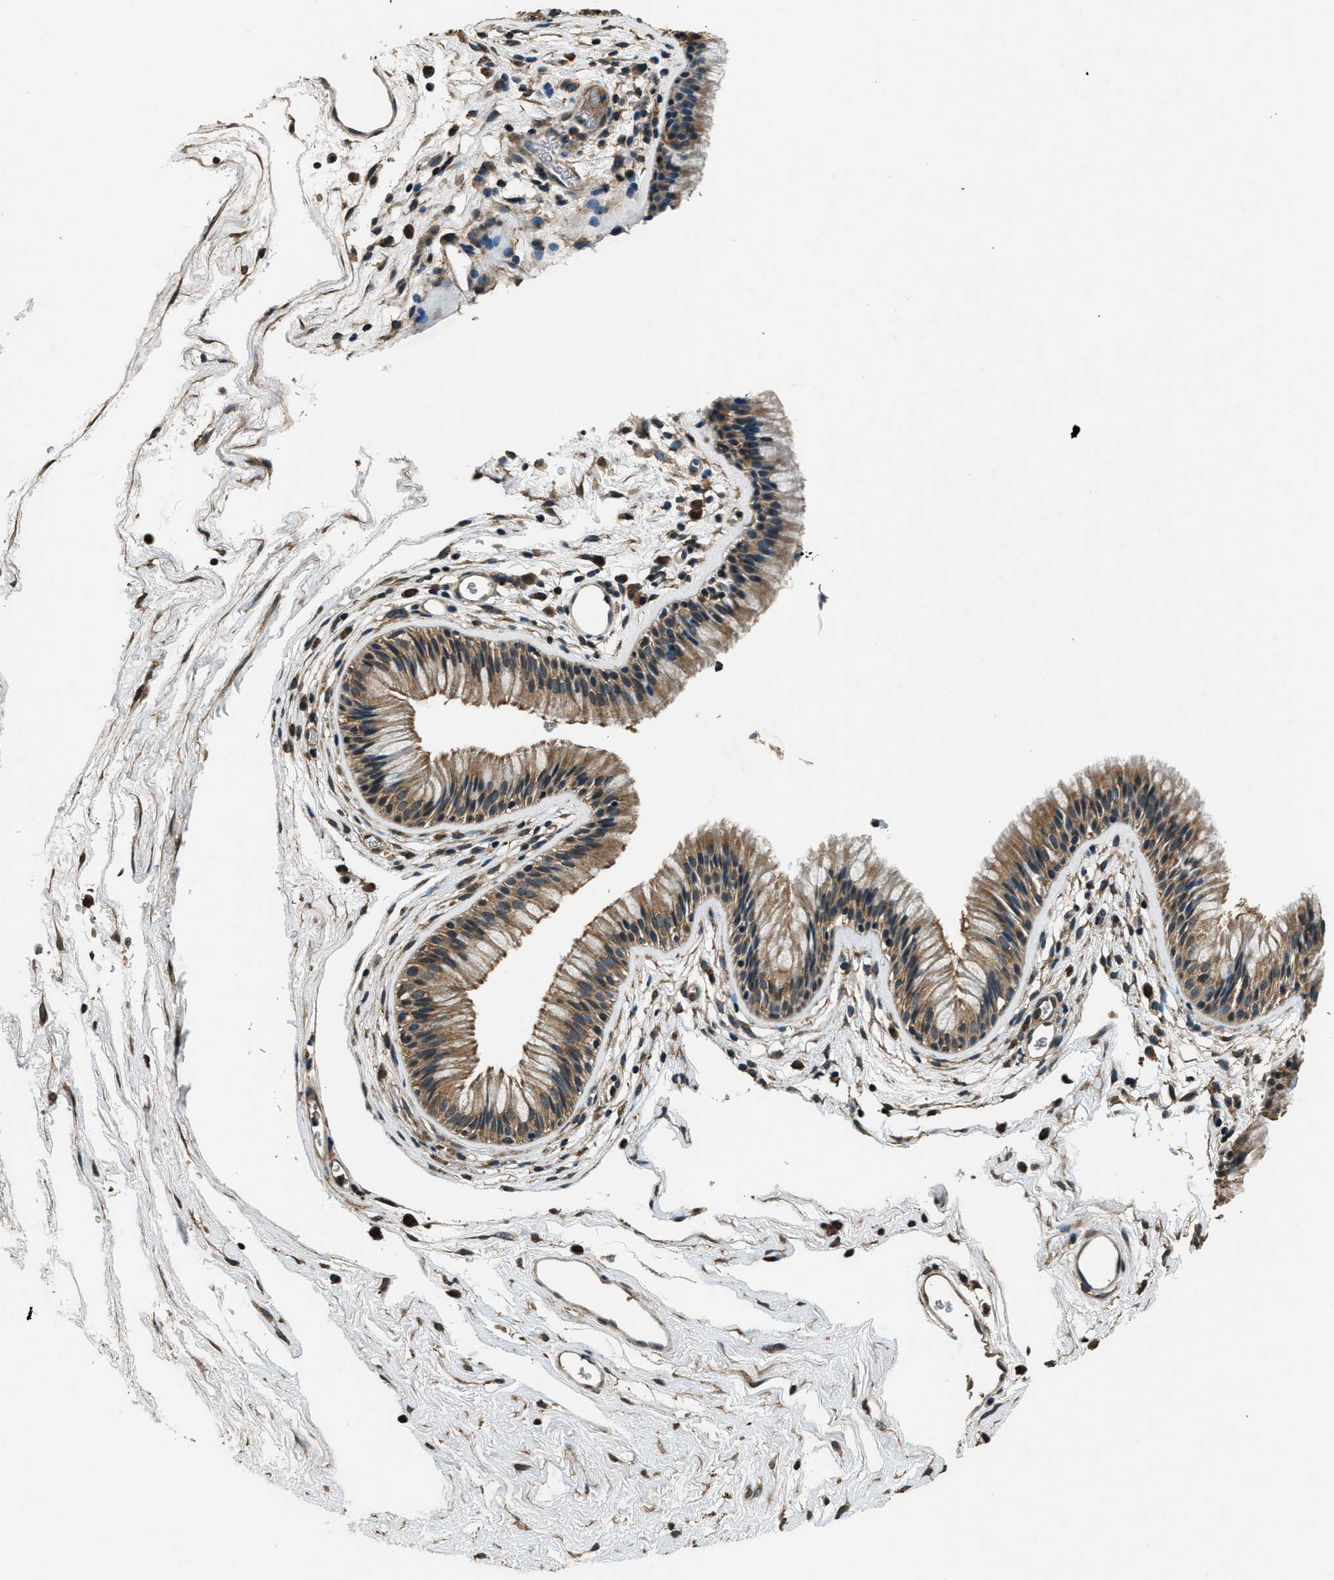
{"staining": {"intensity": "moderate", "quantity": ">75%", "location": "cytoplasmic/membranous"}, "tissue": "nasopharynx", "cell_type": "Respiratory epithelial cells", "image_type": "normal", "snomed": [{"axis": "morphology", "description": "Normal tissue, NOS"}, {"axis": "morphology", "description": "Inflammation, NOS"}, {"axis": "topography", "description": "Nasopharynx"}], "caption": "Nasopharynx stained for a protein reveals moderate cytoplasmic/membranous positivity in respiratory epithelial cells. (brown staining indicates protein expression, while blue staining denotes nuclei).", "gene": "SALL3", "patient": {"sex": "male", "age": 48}}